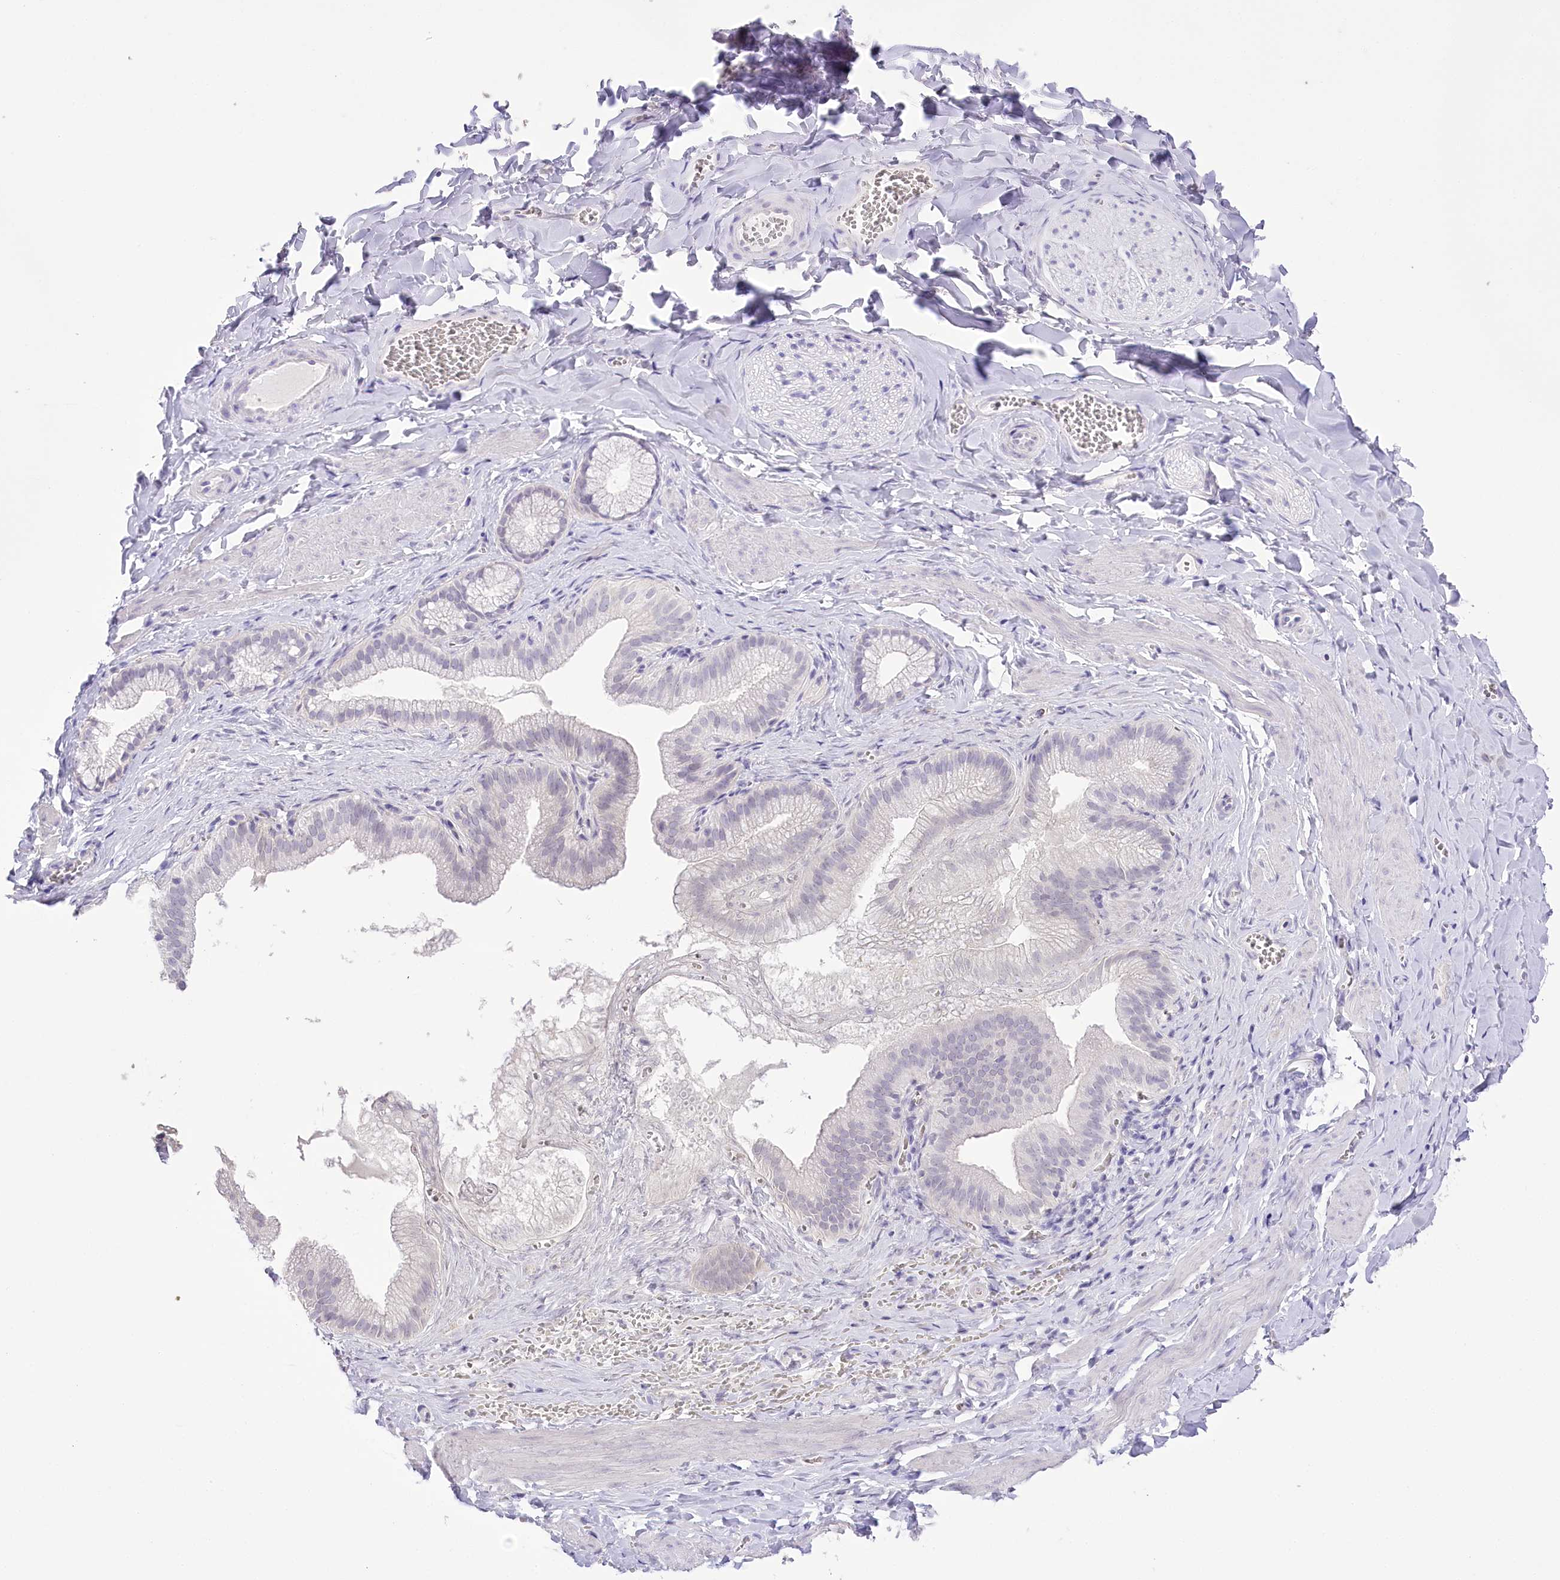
{"staining": {"intensity": "negative", "quantity": "none", "location": "none"}, "tissue": "adipose tissue", "cell_type": "Adipocytes", "image_type": "normal", "snomed": [{"axis": "morphology", "description": "Normal tissue, NOS"}, {"axis": "topography", "description": "Gallbladder"}, {"axis": "topography", "description": "Peripheral nerve tissue"}], "caption": "The IHC micrograph has no significant expression in adipocytes of adipose tissue.", "gene": "SLC39A10", "patient": {"sex": "male", "age": 38}}